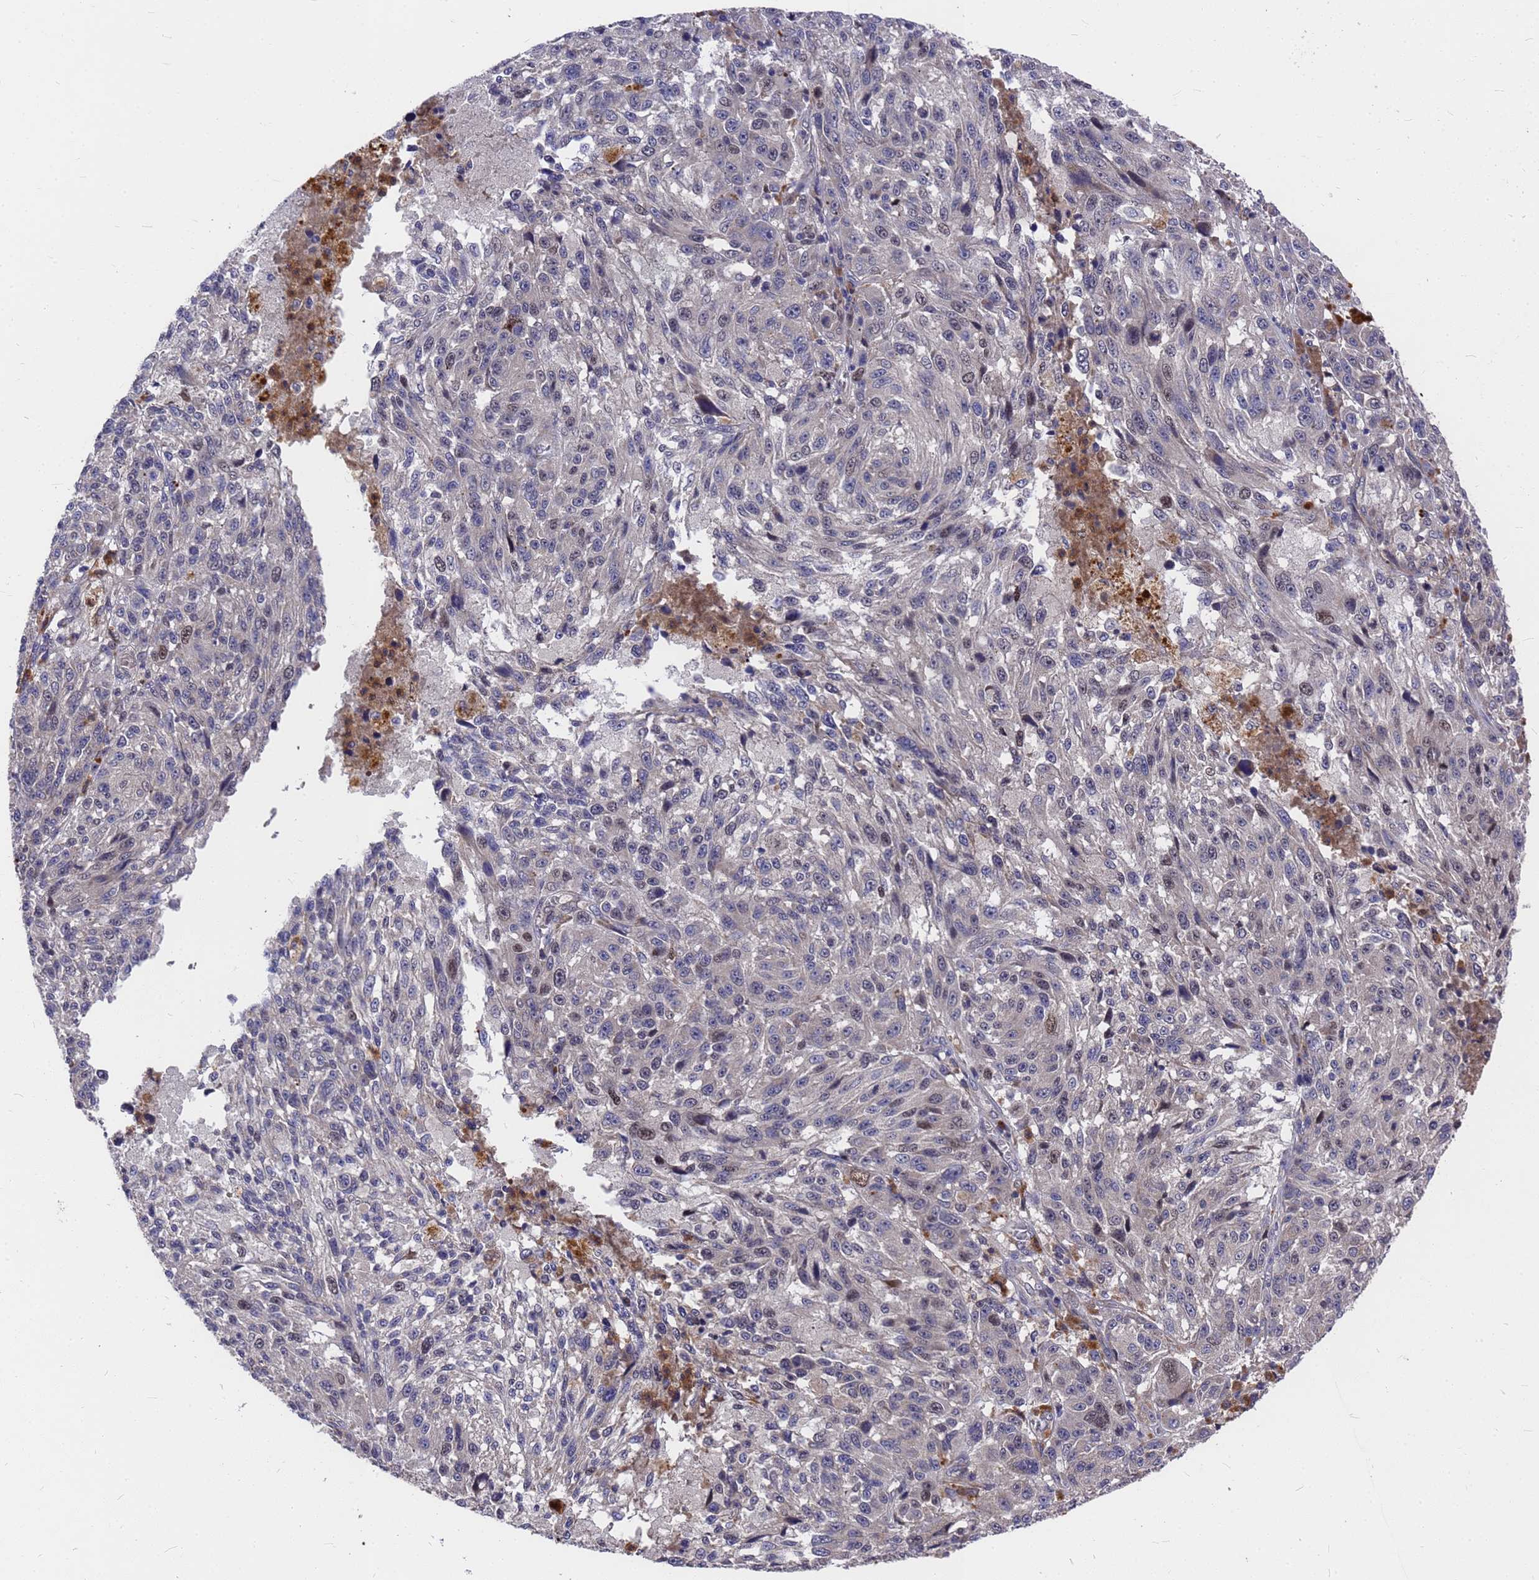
{"staining": {"intensity": "negative", "quantity": "none", "location": "none"}, "tissue": "melanoma", "cell_type": "Tumor cells", "image_type": "cancer", "snomed": [{"axis": "morphology", "description": "Malignant melanoma, NOS"}, {"axis": "topography", "description": "Skin"}], "caption": "An image of melanoma stained for a protein shows no brown staining in tumor cells.", "gene": "ZNF717", "patient": {"sex": "male", "age": 53}}